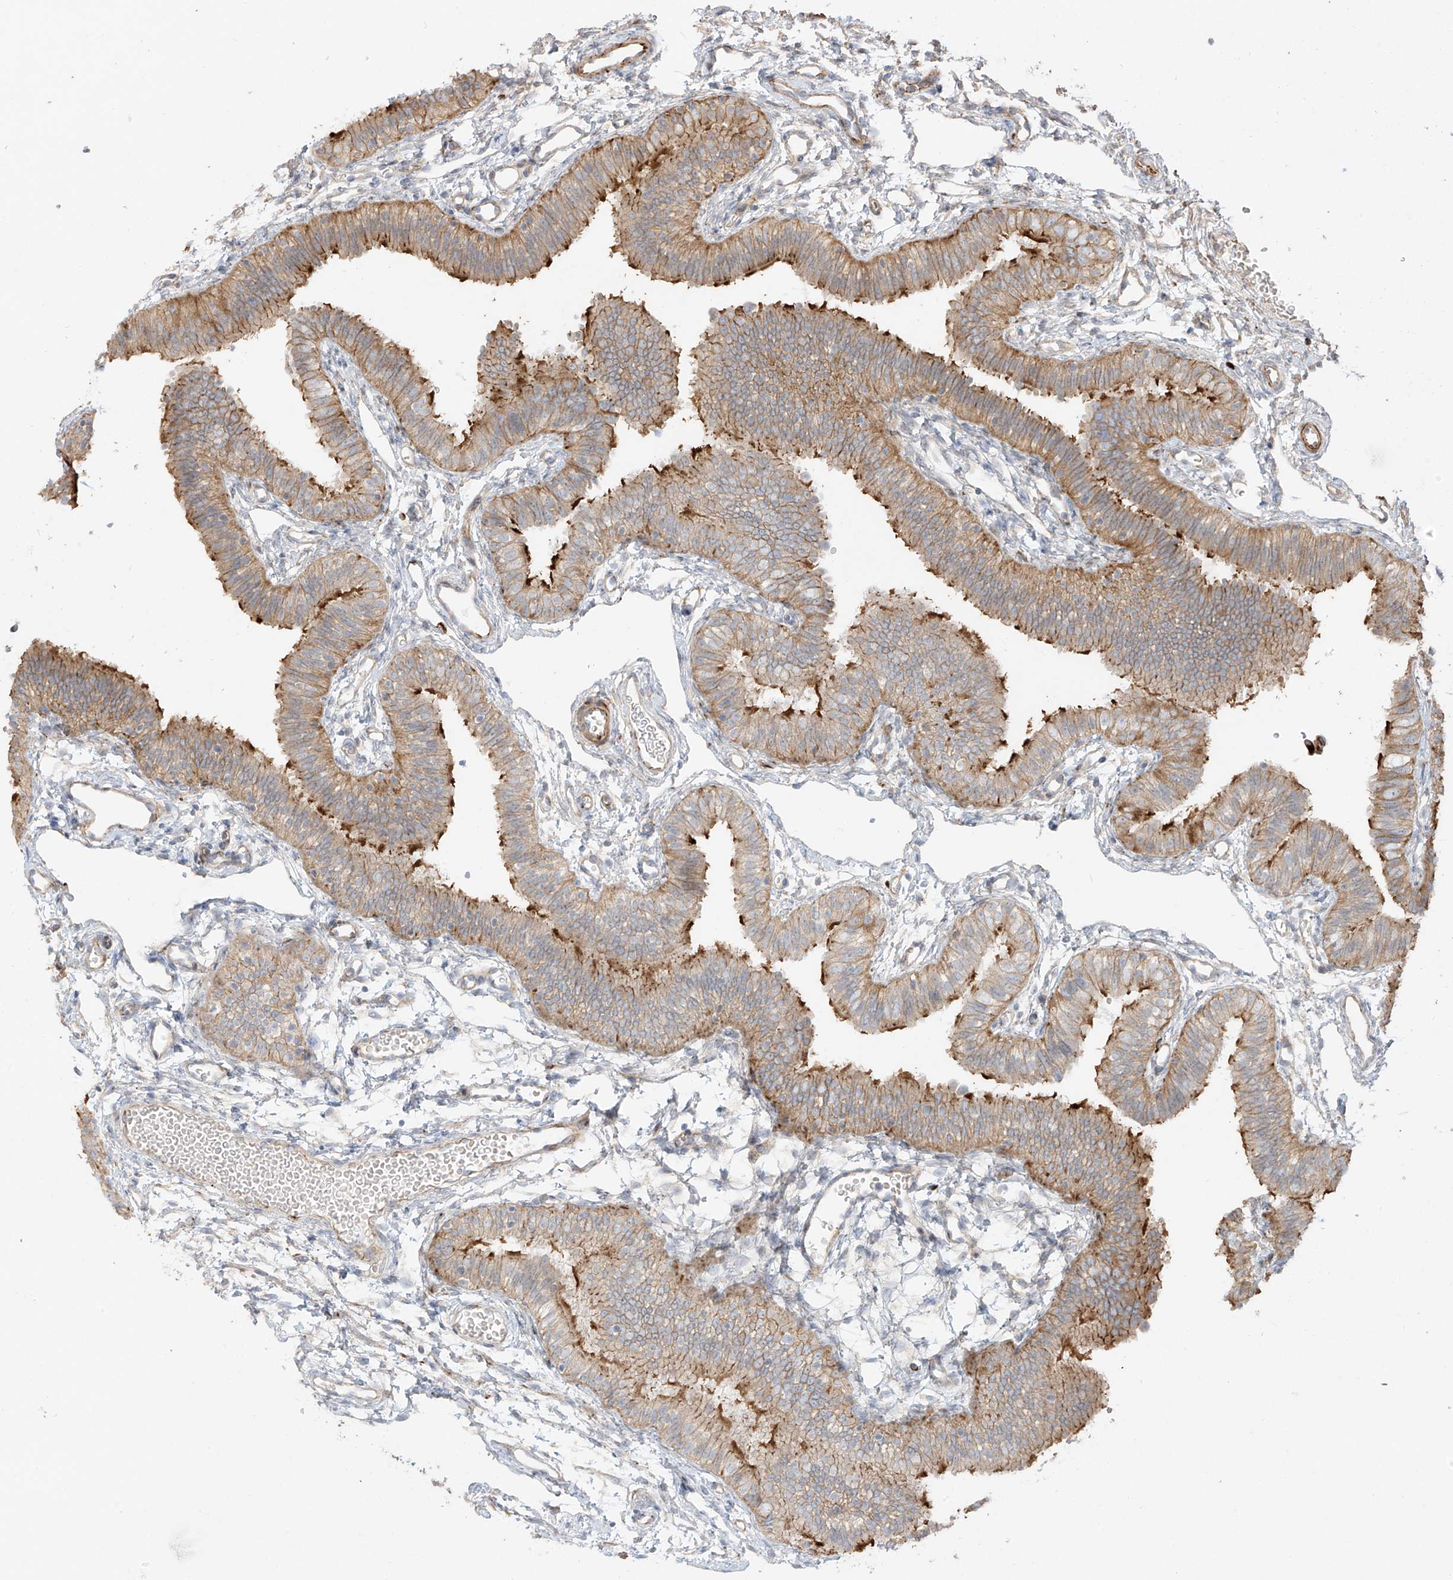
{"staining": {"intensity": "moderate", "quantity": ">75%", "location": "cytoplasmic/membranous"}, "tissue": "fallopian tube", "cell_type": "Glandular cells", "image_type": "normal", "snomed": [{"axis": "morphology", "description": "Normal tissue, NOS"}, {"axis": "topography", "description": "Fallopian tube"}], "caption": "This histopathology image shows benign fallopian tube stained with IHC to label a protein in brown. The cytoplasmic/membranous of glandular cells show moderate positivity for the protein. Nuclei are counter-stained blue.", "gene": "DCDC2", "patient": {"sex": "female", "age": 35}}